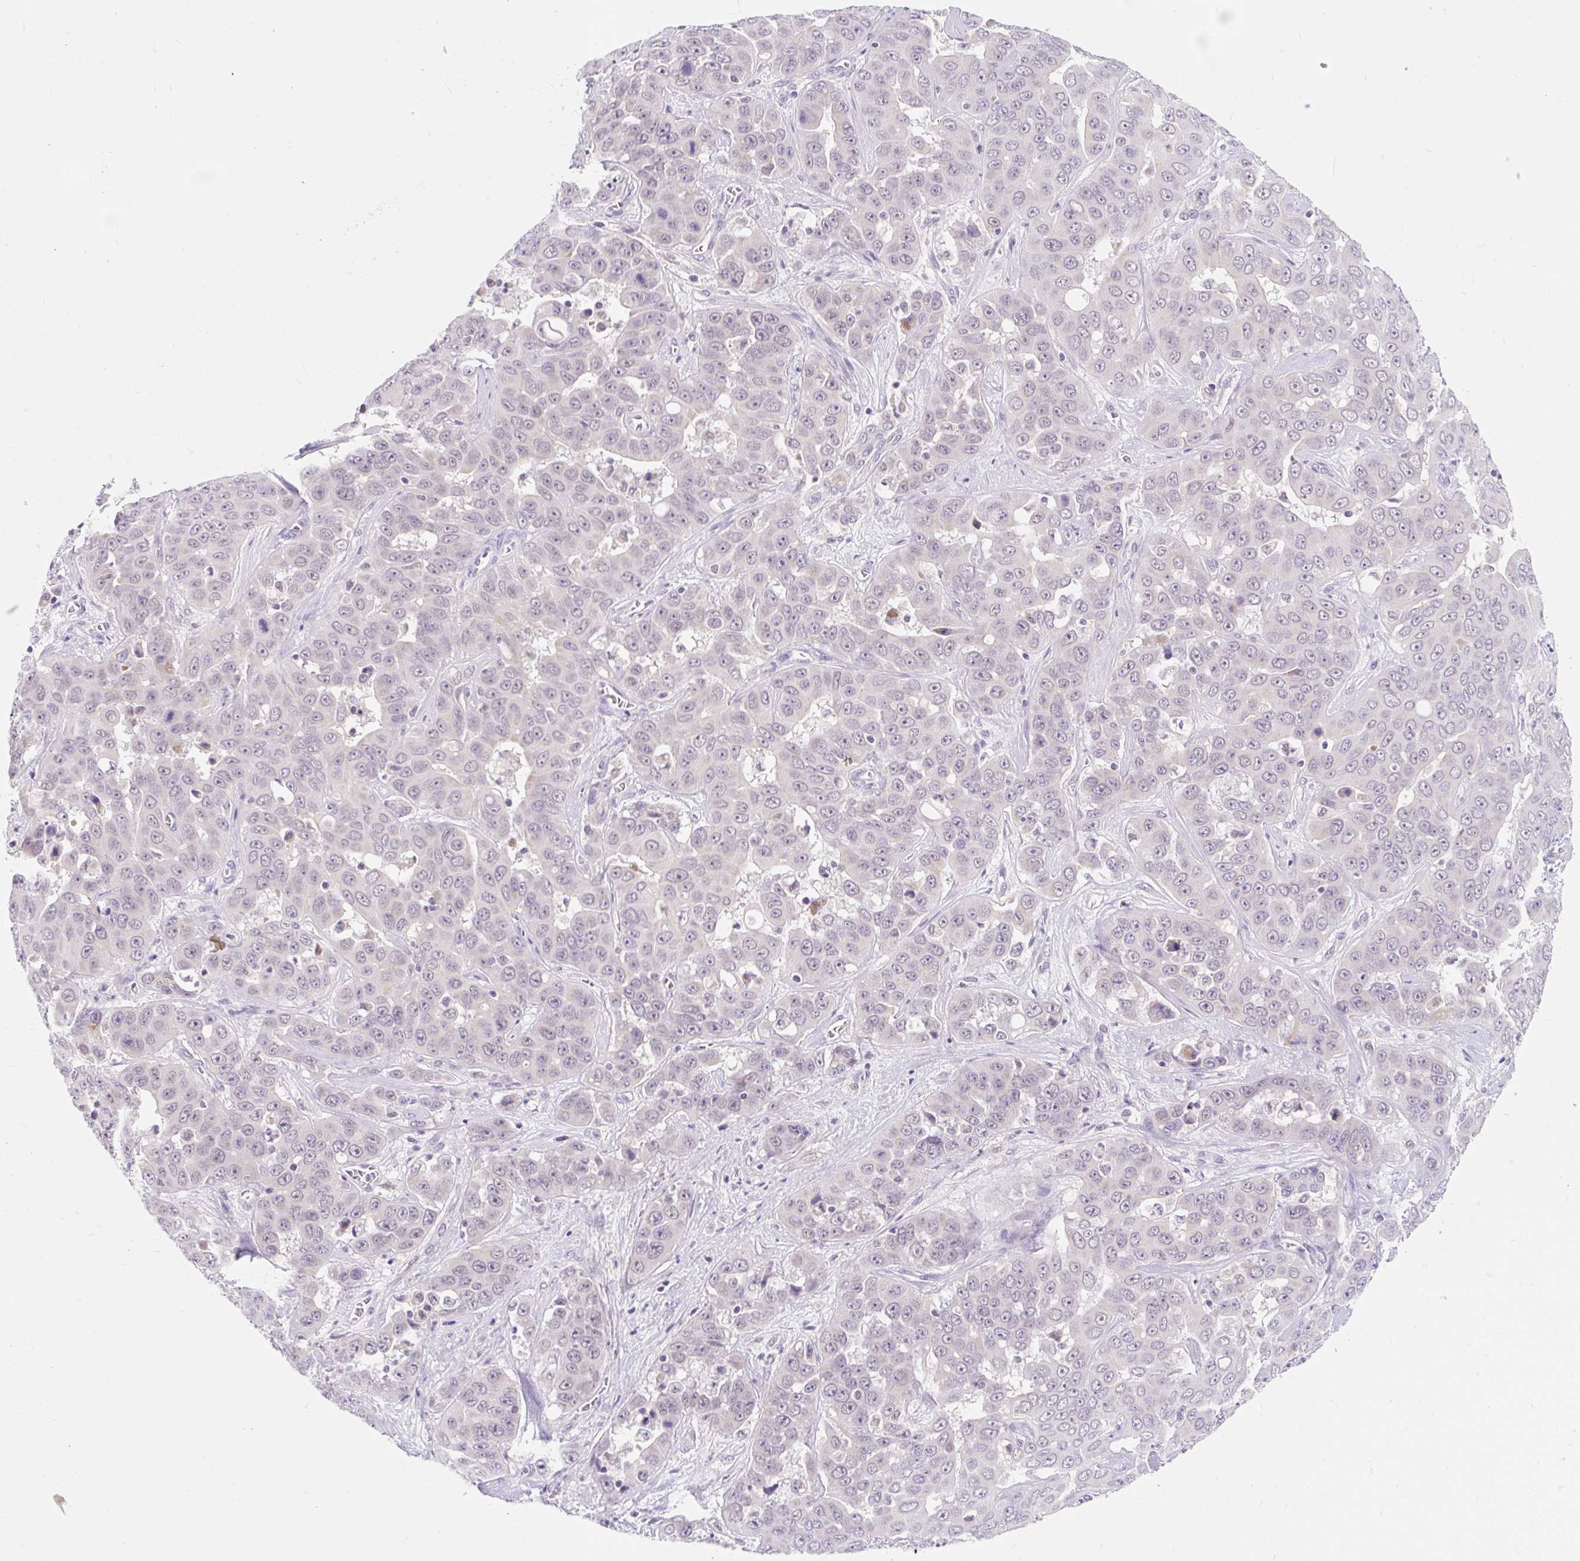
{"staining": {"intensity": "negative", "quantity": "none", "location": "none"}, "tissue": "liver cancer", "cell_type": "Tumor cells", "image_type": "cancer", "snomed": [{"axis": "morphology", "description": "Cholangiocarcinoma"}, {"axis": "topography", "description": "Liver"}], "caption": "Tumor cells are negative for brown protein staining in liver cancer (cholangiocarcinoma).", "gene": "ITPK1", "patient": {"sex": "female", "age": 52}}